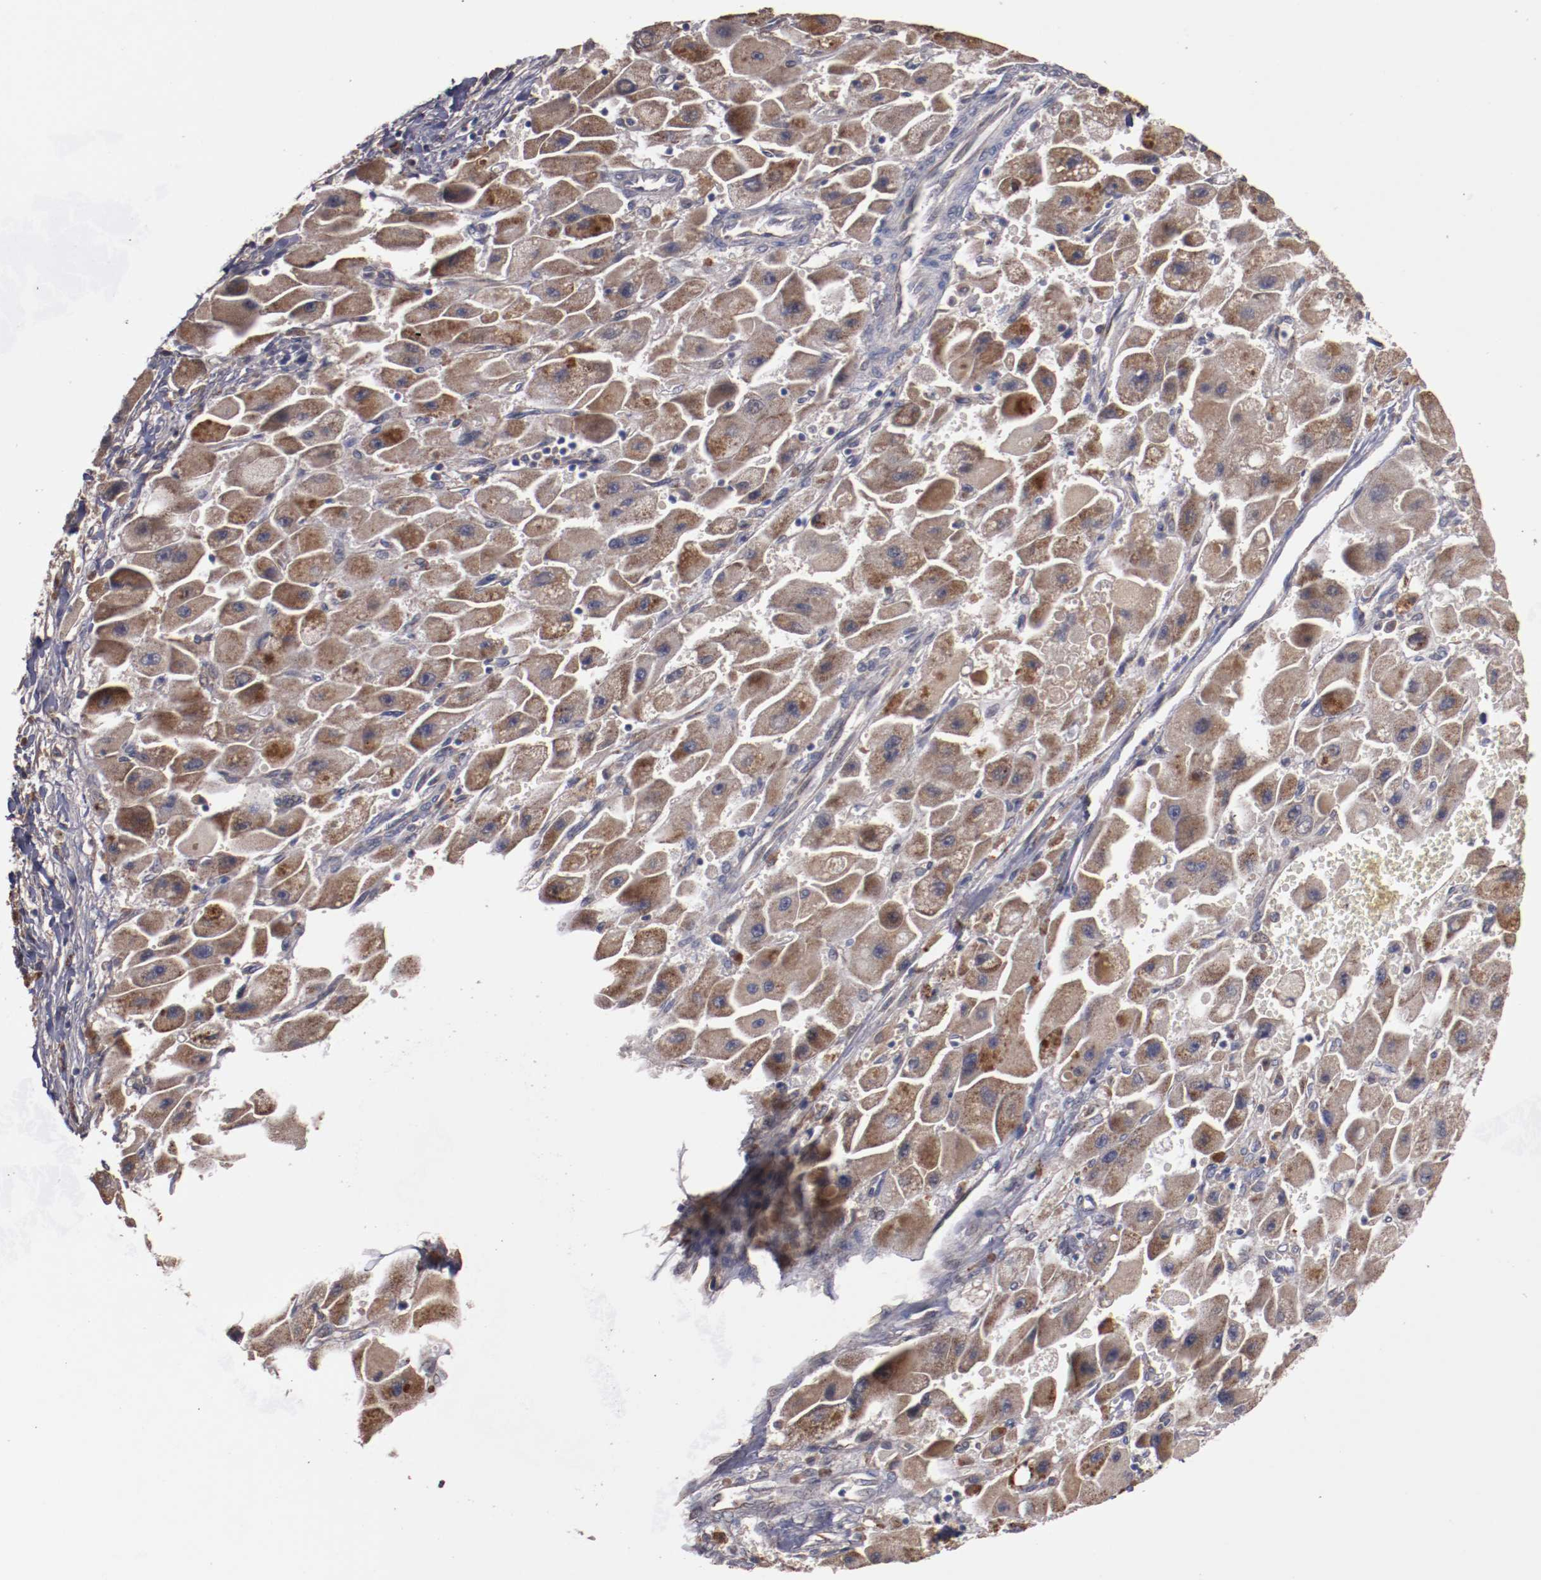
{"staining": {"intensity": "strong", "quantity": ">75%", "location": "cytoplasmic/membranous"}, "tissue": "liver cancer", "cell_type": "Tumor cells", "image_type": "cancer", "snomed": [{"axis": "morphology", "description": "Carcinoma, Hepatocellular, NOS"}, {"axis": "topography", "description": "Liver"}], "caption": "Hepatocellular carcinoma (liver) tissue demonstrates strong cytoplasmic/membranous staining in about >75% of tumor cells", "gene": "DIPK2B", "patient": {"sex": "male", "age": 24}}